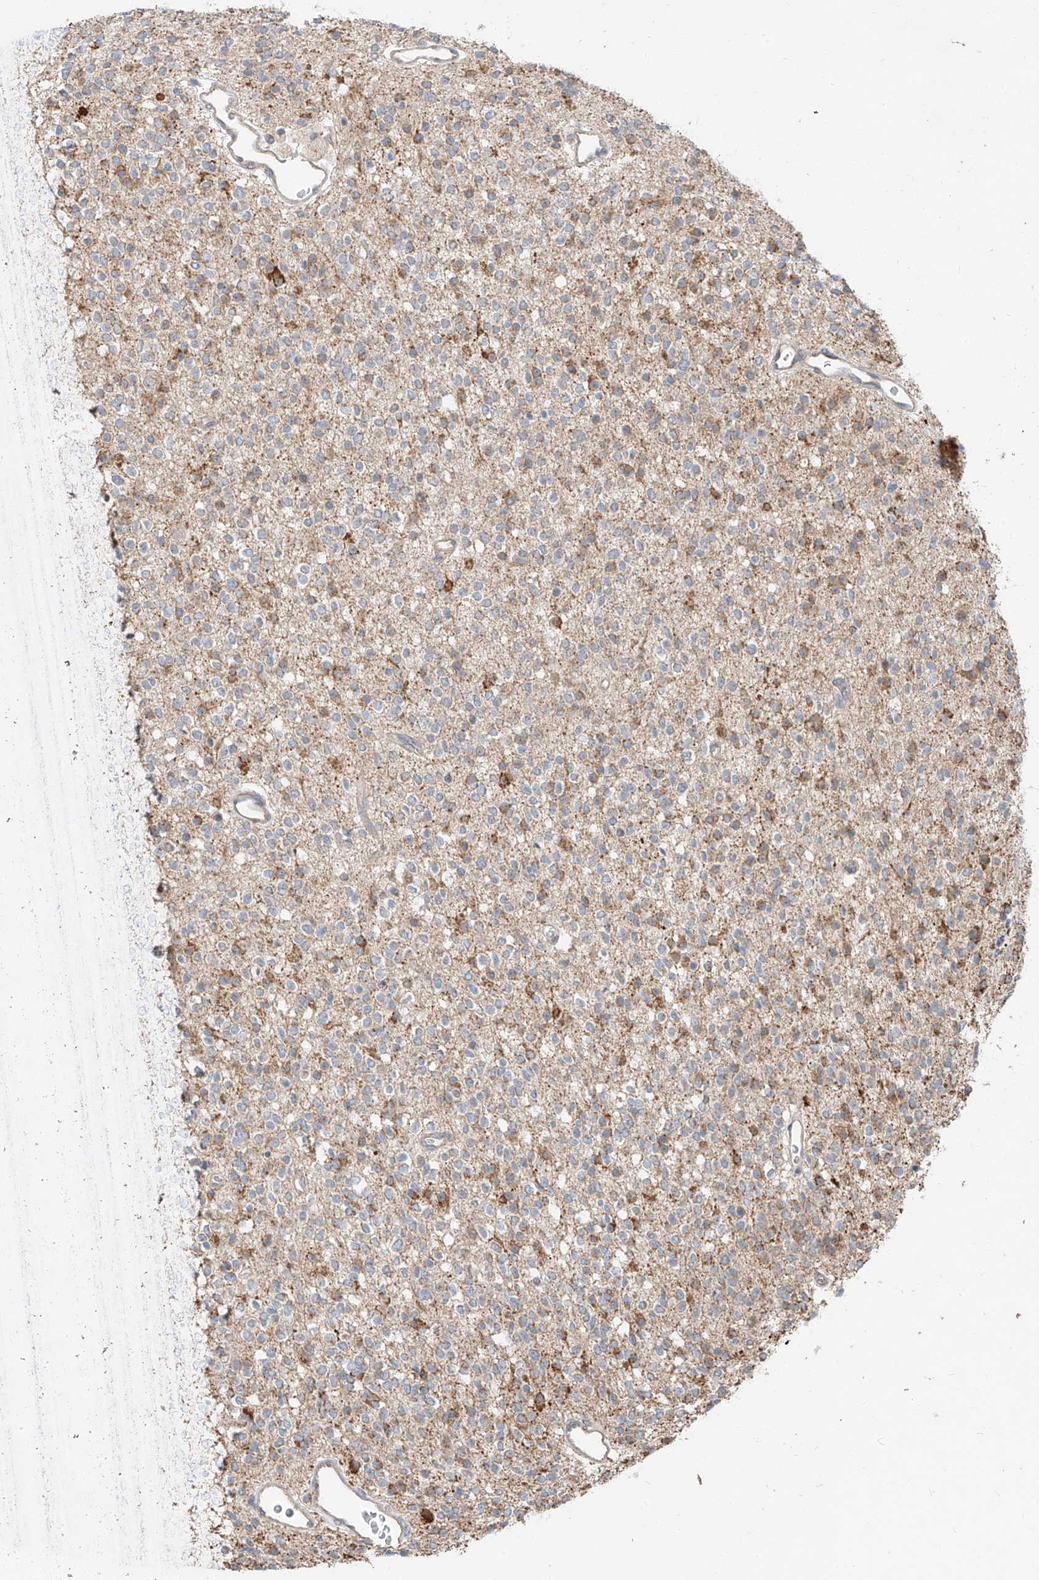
{"staining": {"intensity": "moderate", "quantity": "<25%", "location": "cytoplasmic/membranous"}, "tissue": "glioma", "cell_type": "Tumor cells", "image_type": "cancer", "snomed": [{"axis": "morphology", "description": "Glioma, malignant, High grade"}, {"axis": "topography", "description": "Brain"}], "caption": "This micrograph reveals immunohistochemistry (IHC) staining of human glioma, with low moderate cytoplasmic/membranous expression in about <25% of tumor cells.", "gene": "STX19", "patient": {"sex": "male", "age": 34}}